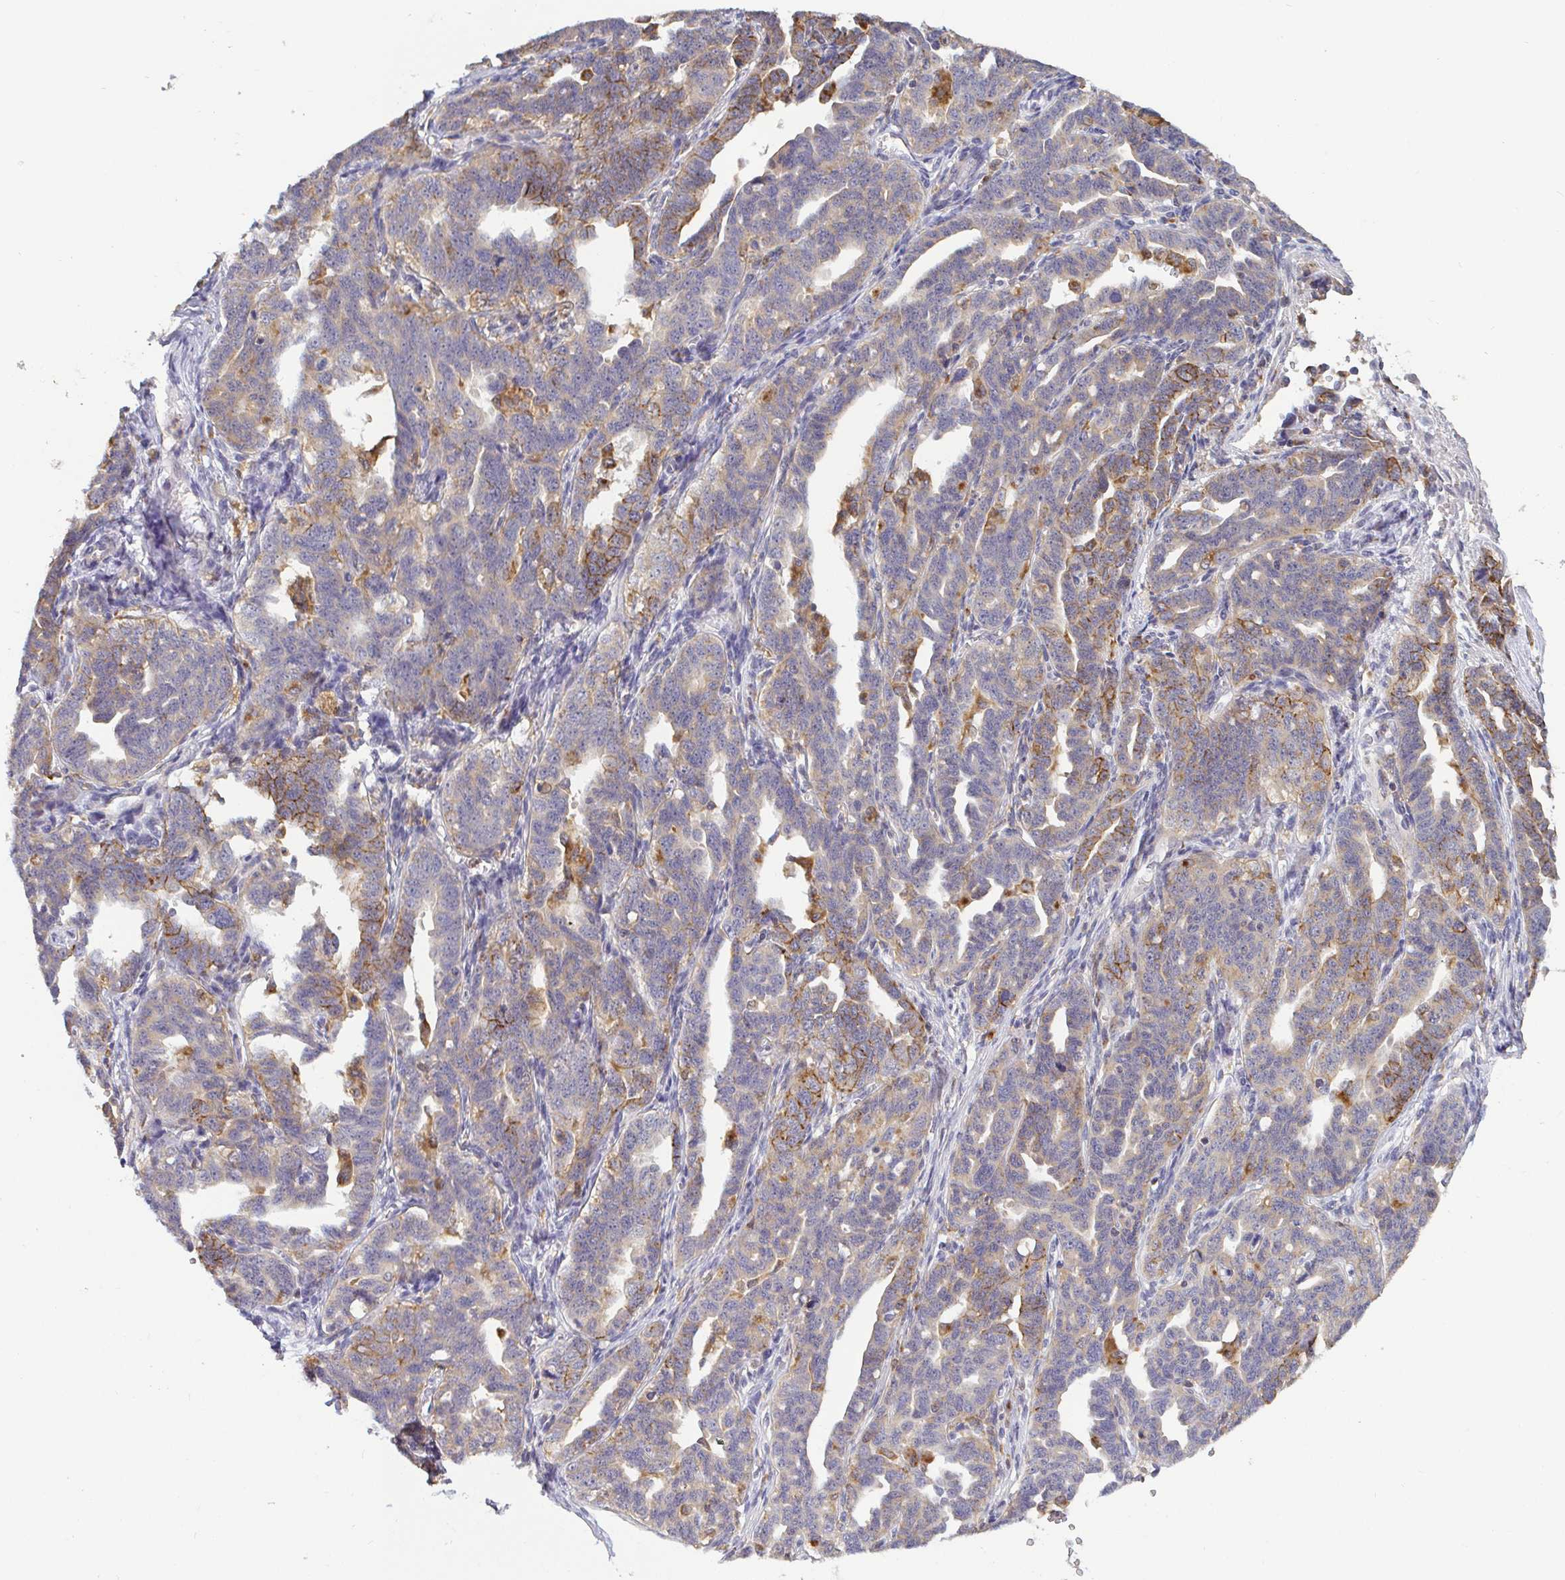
{"staining": {"intensity": "moderate", "quantity": "<25%", "location": "cytoplasmic/membranous"}, "tissue": "ovarian cancer", "cell_type": "Tumor cells", "image_type": "cancer", "snomed": [{"axis": "morphology", "description": "Cystadenocarcinoma, serous, NOS"}, {"axis": "topography", "description": "Ovary"}], "caption": "Approximately <25% of tumor cells in ovarian cancer (serous cystadenocarcinoma) reveal moderate cytoplasmic/membranous protein expression as visualized by brown immunohistochemical staining.", "gene": "CDH18", "patient": {"sex": "female", "age": 69}}